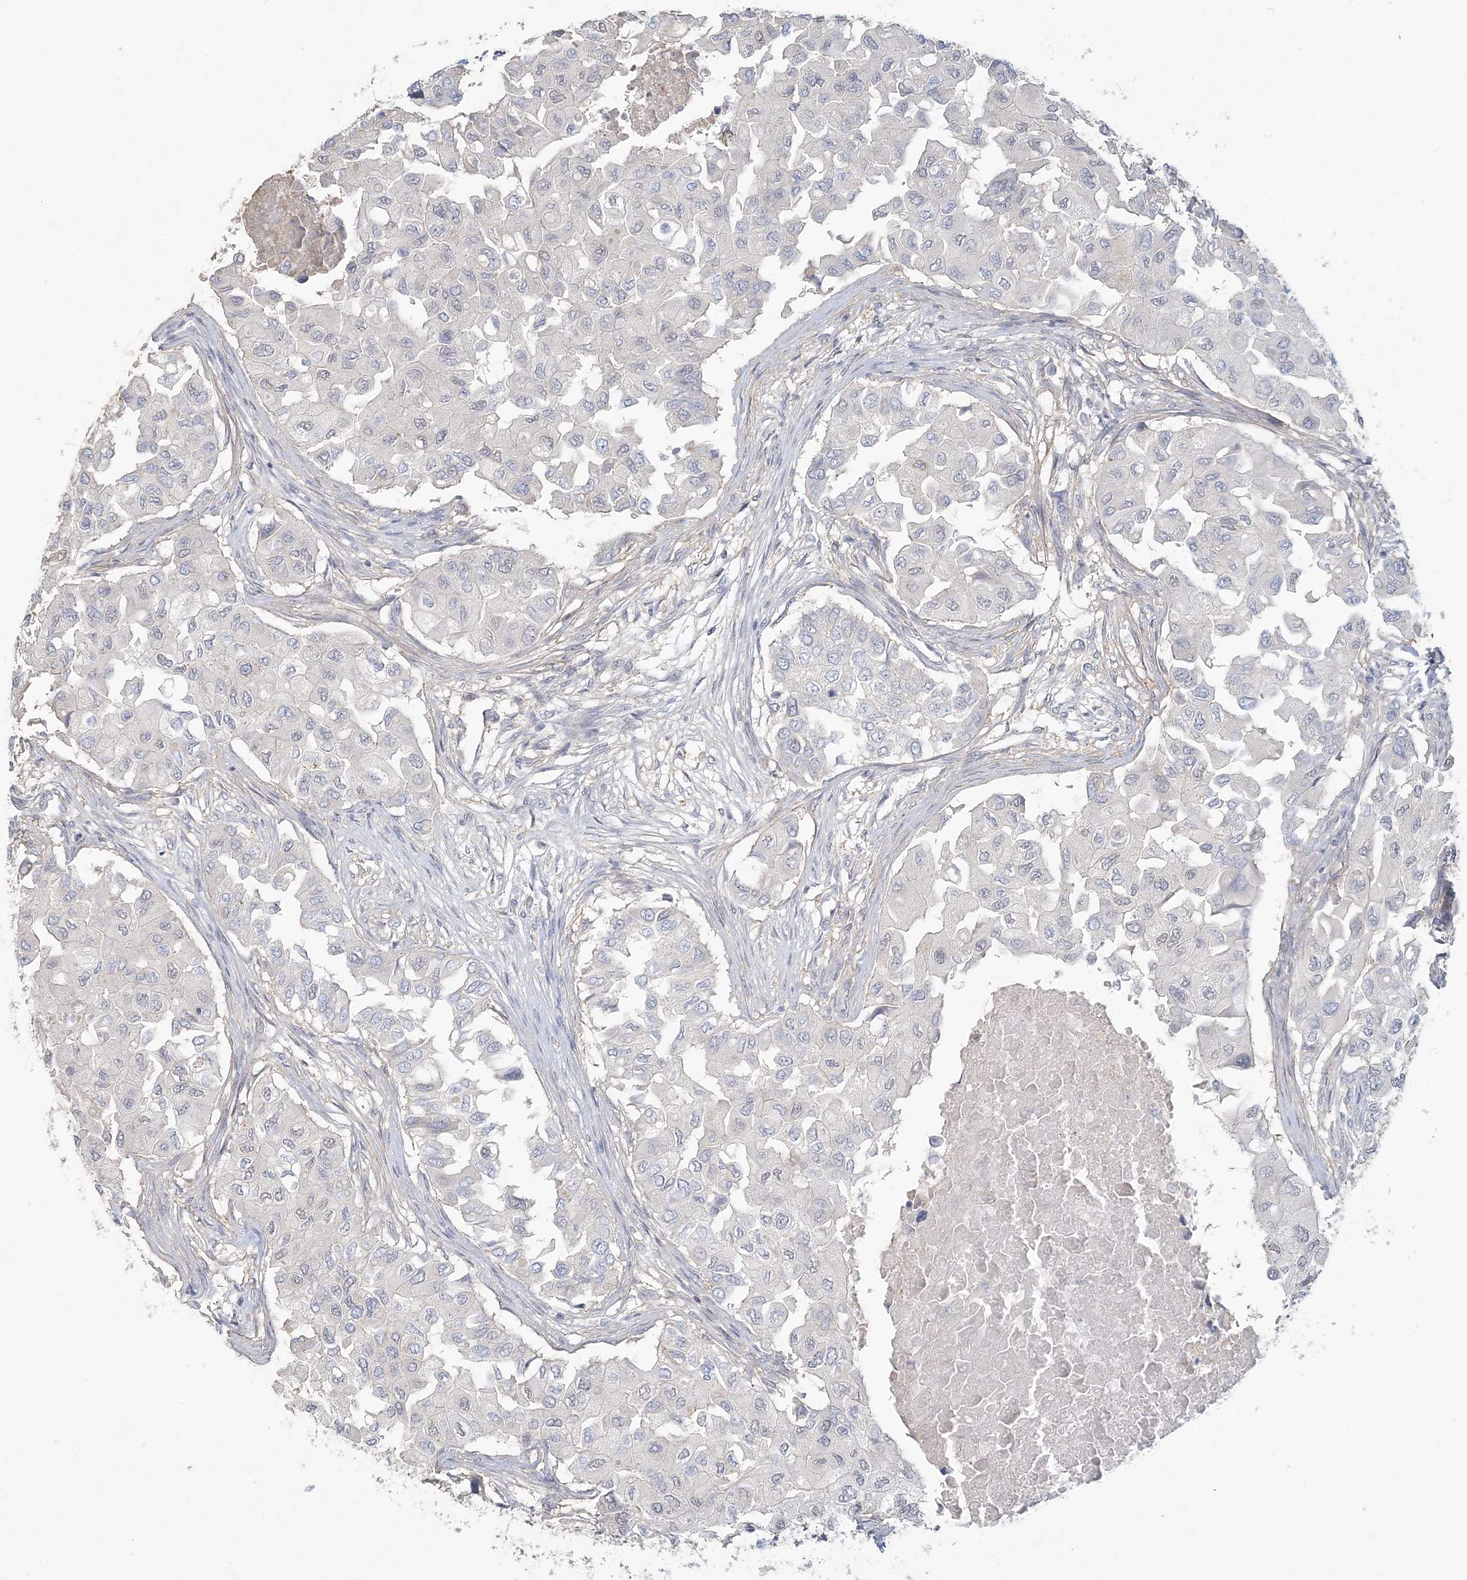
{"staining": {"intensity": "negative", "quantity": "none", "location": "none"}, "tissue": "breast cancer", "cell_type": "Tumor cells", "image_type": "cancer", "snomed": [{"axis": "morphology", "description": "Normal tissue, NOS"}, {"axis": "morphology", "description": "Duct carcinoma"}, {"axis": "topography", "description": "Breast"}], "caption": "This is a image of immunohistochemistry staining of breast infiltrating ductal carcinoma, which shows no expression in tumor cells.", "gene": "ANKS1A", "patient": {"sex": "female", "age": 49}}